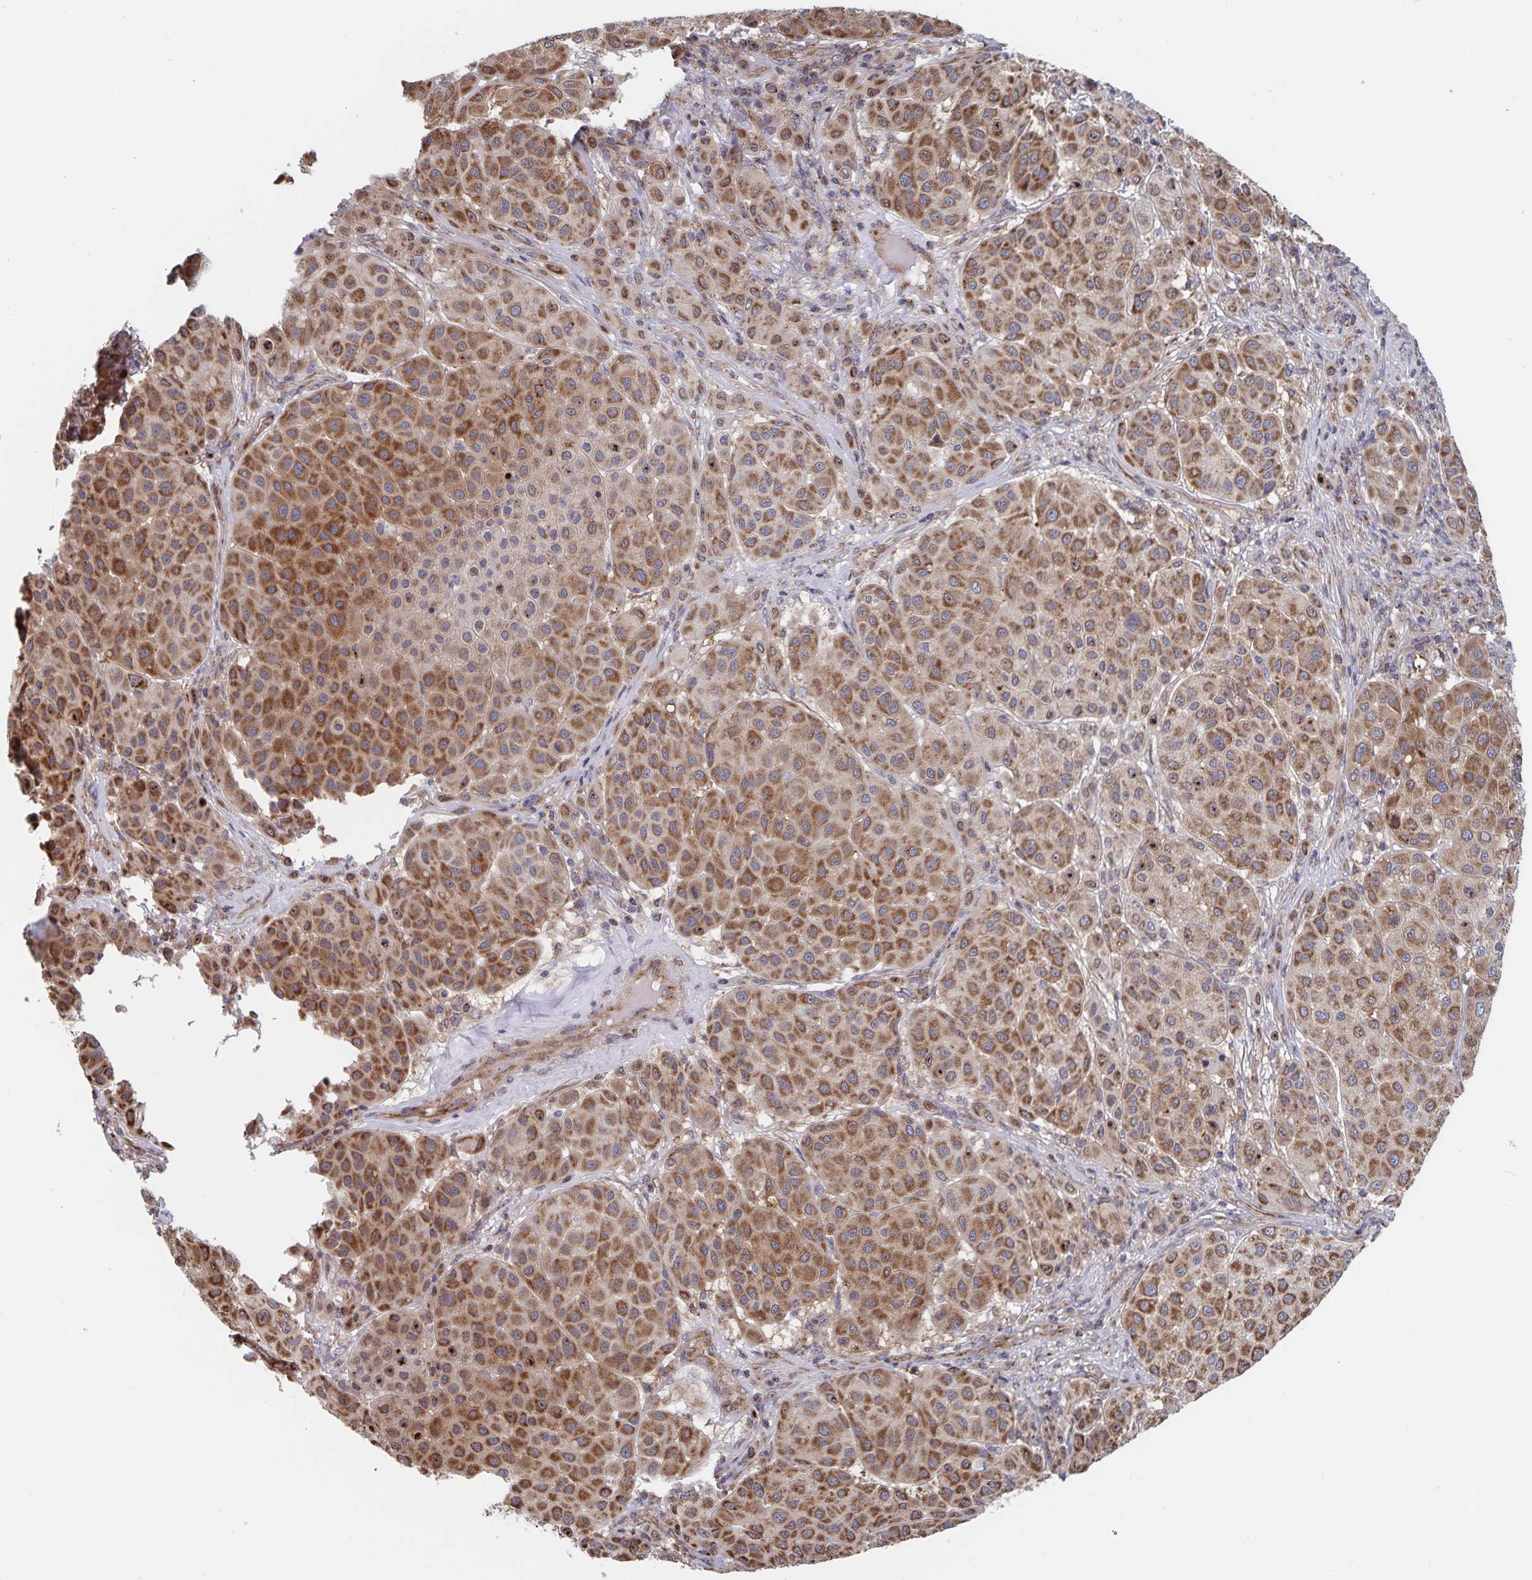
{"staining": {"intensity": "strong", "quantity": ">75%", "location": "cytoplasmic/membranous"}, "tissue": "melanoma", "cell_type": "Tumor cells", "image_type": "cancer", "snomed": [{"axis": "morphology", "description": "Malignant melanoma, Metastatic site"}, {"axis": "topography", "description": "Smooth muscle"}], "caption": "This micrograph displays malignant melanoma (metastatic site) stained with IHC to label a protein in brown. The cytoplasmic/membranous of tumor cells show strong positivity for the protein. Nuclei are counter-stained blue.", "gene": "ACACA", "patient": {"sex": "male", "age": 41}}